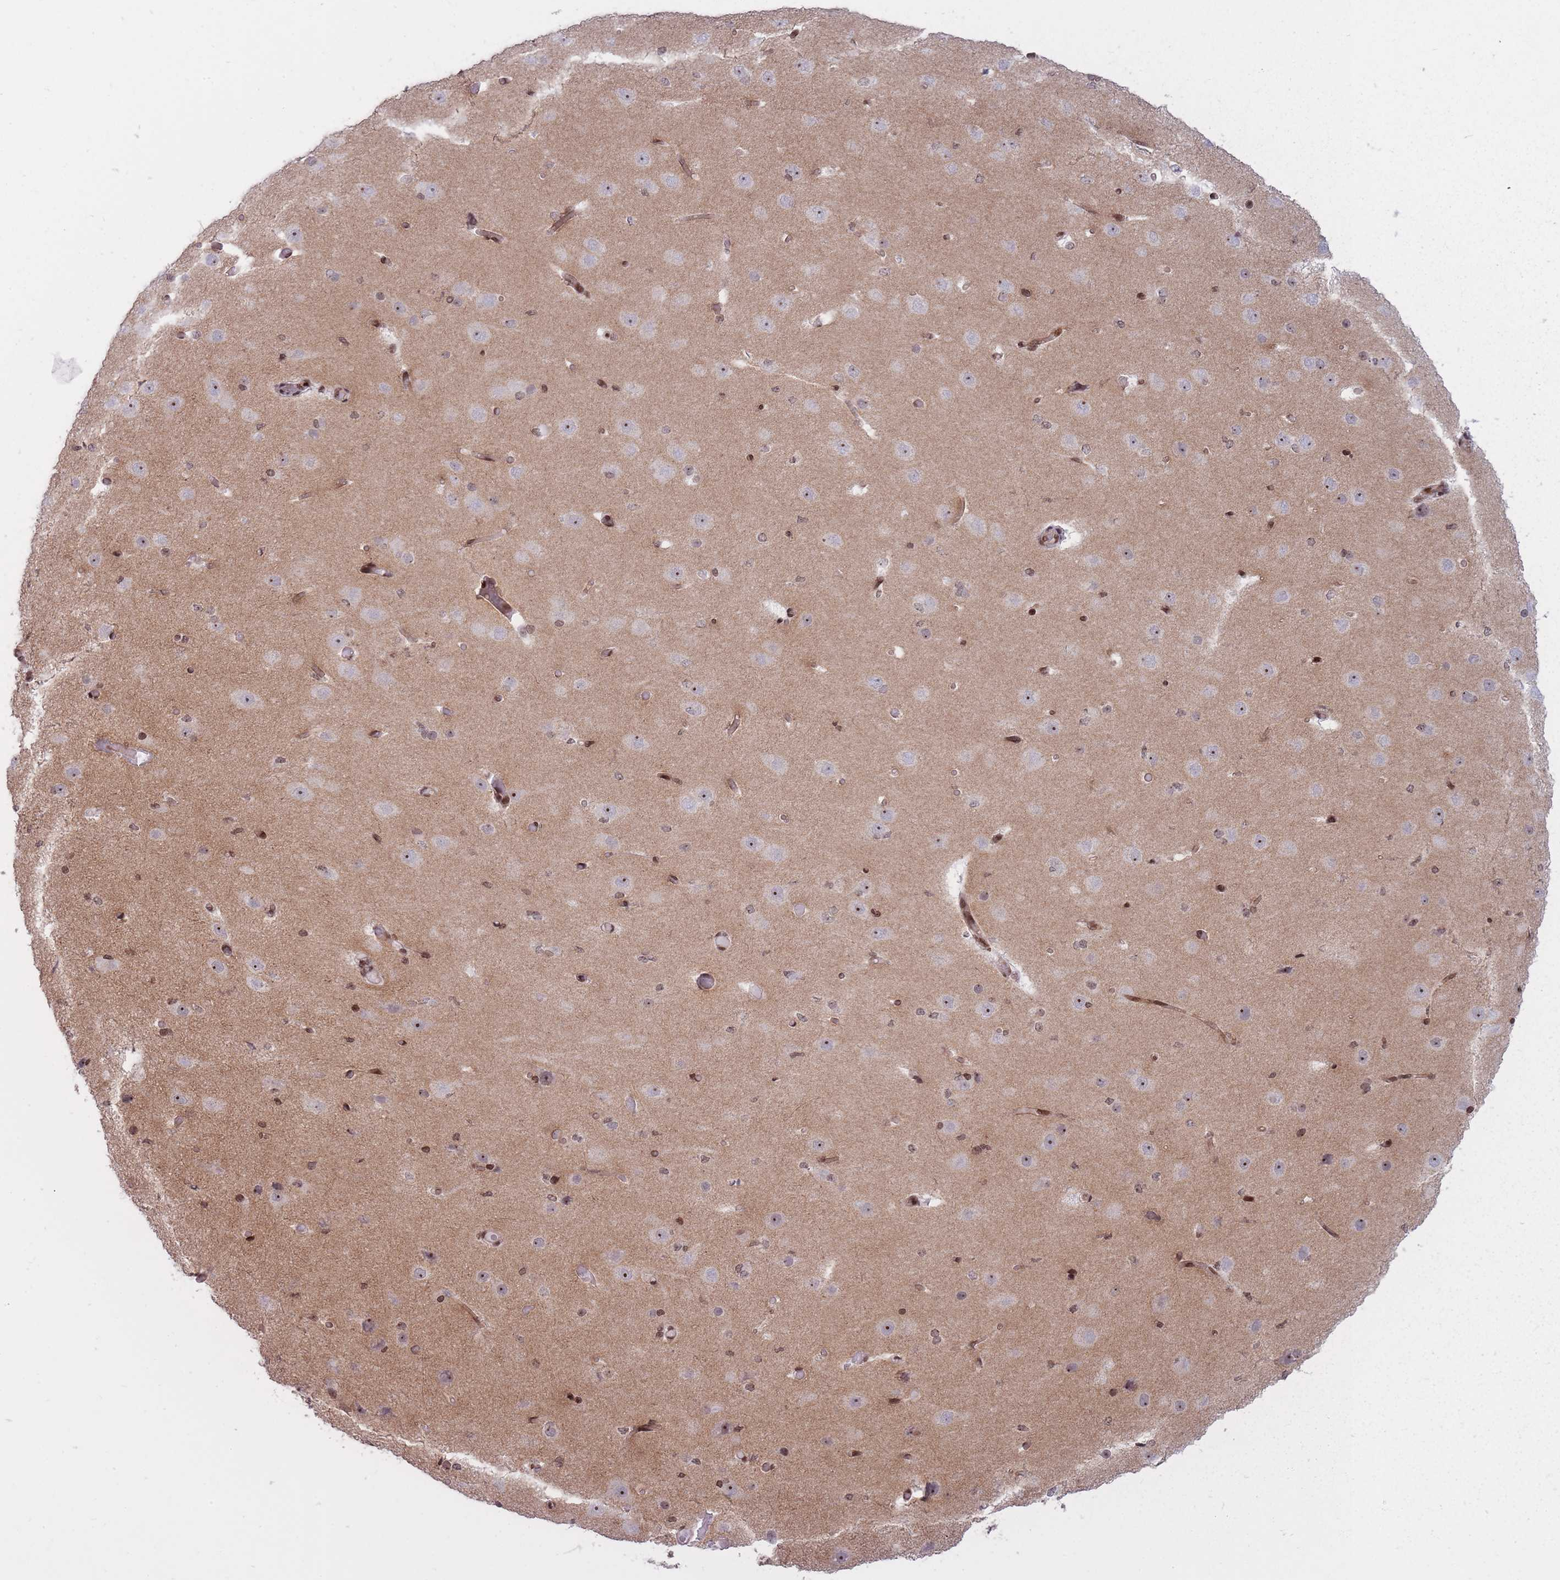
{"staining": {"intensity": "moderate", "quantity": "25%-75%", "location": "nuclear"}, "tissue": "cerebral cortex", "cell_type": "Endothelial cells", "image_type": "normal", "snomed": [{"axis": "morphology", "description": "Normal tissue, NOS"}, {"axis": "morphology", "description": "Inflammation, NOS"}, {"axis": "topography", "description": "Cerebral cortex"}], "caption": "This image demonstrates benign cerebral cortex stained with immunohistochemistry (IHC) to label a protein in brown. The nuclear of endothelial cells show moderate positivity for the protein. Nuclei are counter-stained blue.", "gene": "TMC6", "patient": {"sex": "male", "age": 6}}